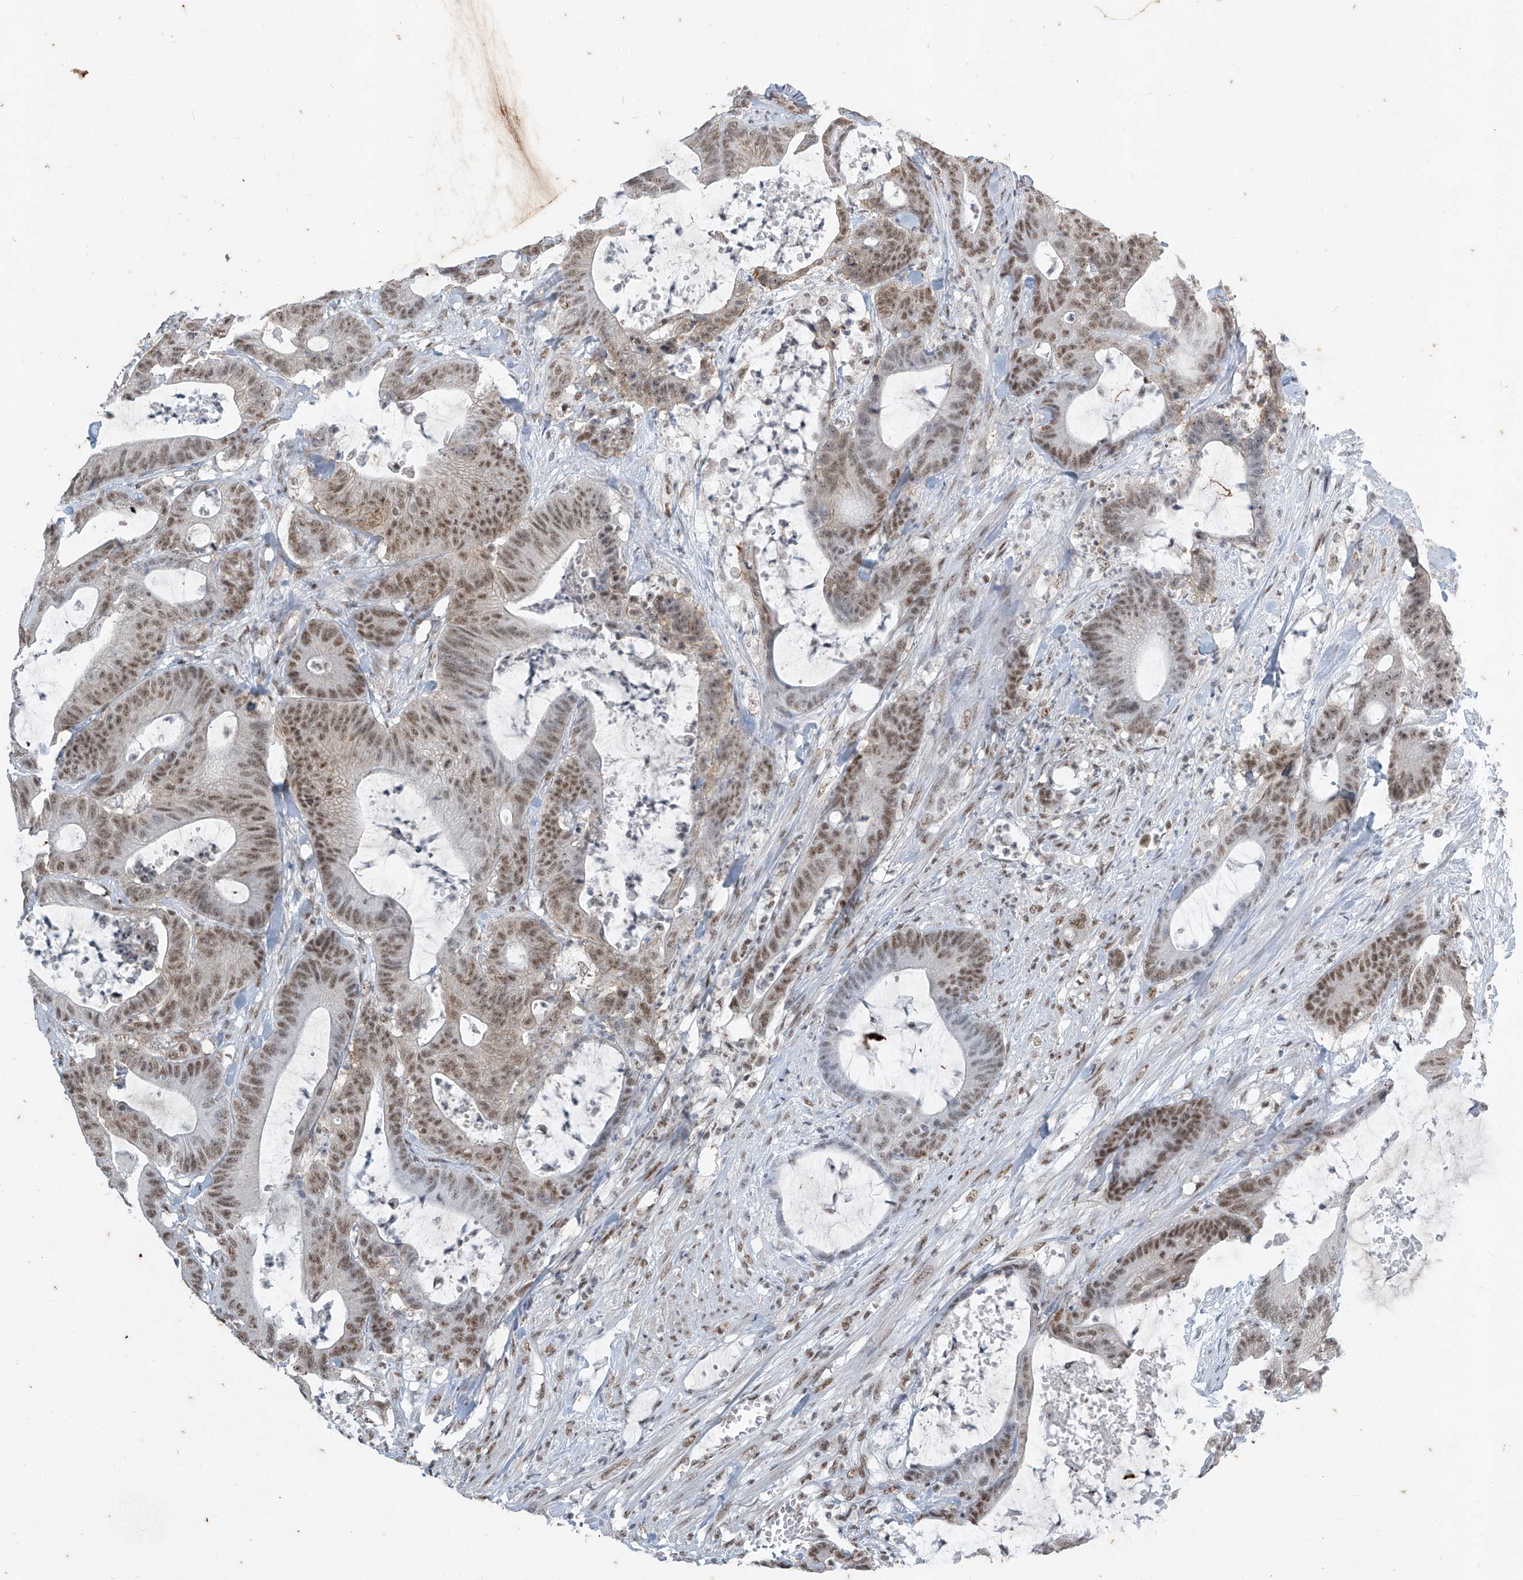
{"staining": {"intensity": "moderate", "quantity": ">75%", "location": "nuclear"}, "tissue": "colorectal cancer", "cell_type": "Tumor cells", "image_type": "cancer", "snomed": [{"axis": "morphology", "description": "Adenocarcinoma, NOS"}, {"axis": "topography", "description": "Colon"}], "caption": "This image shows immunohistochemistry (IHC) staining of colorectal adenocarcinoma, with medium moderate nuclear expression in about >75% of tumor cells.", "gene": "TFEC", "patient": {"sex": "female", "age": 84}}